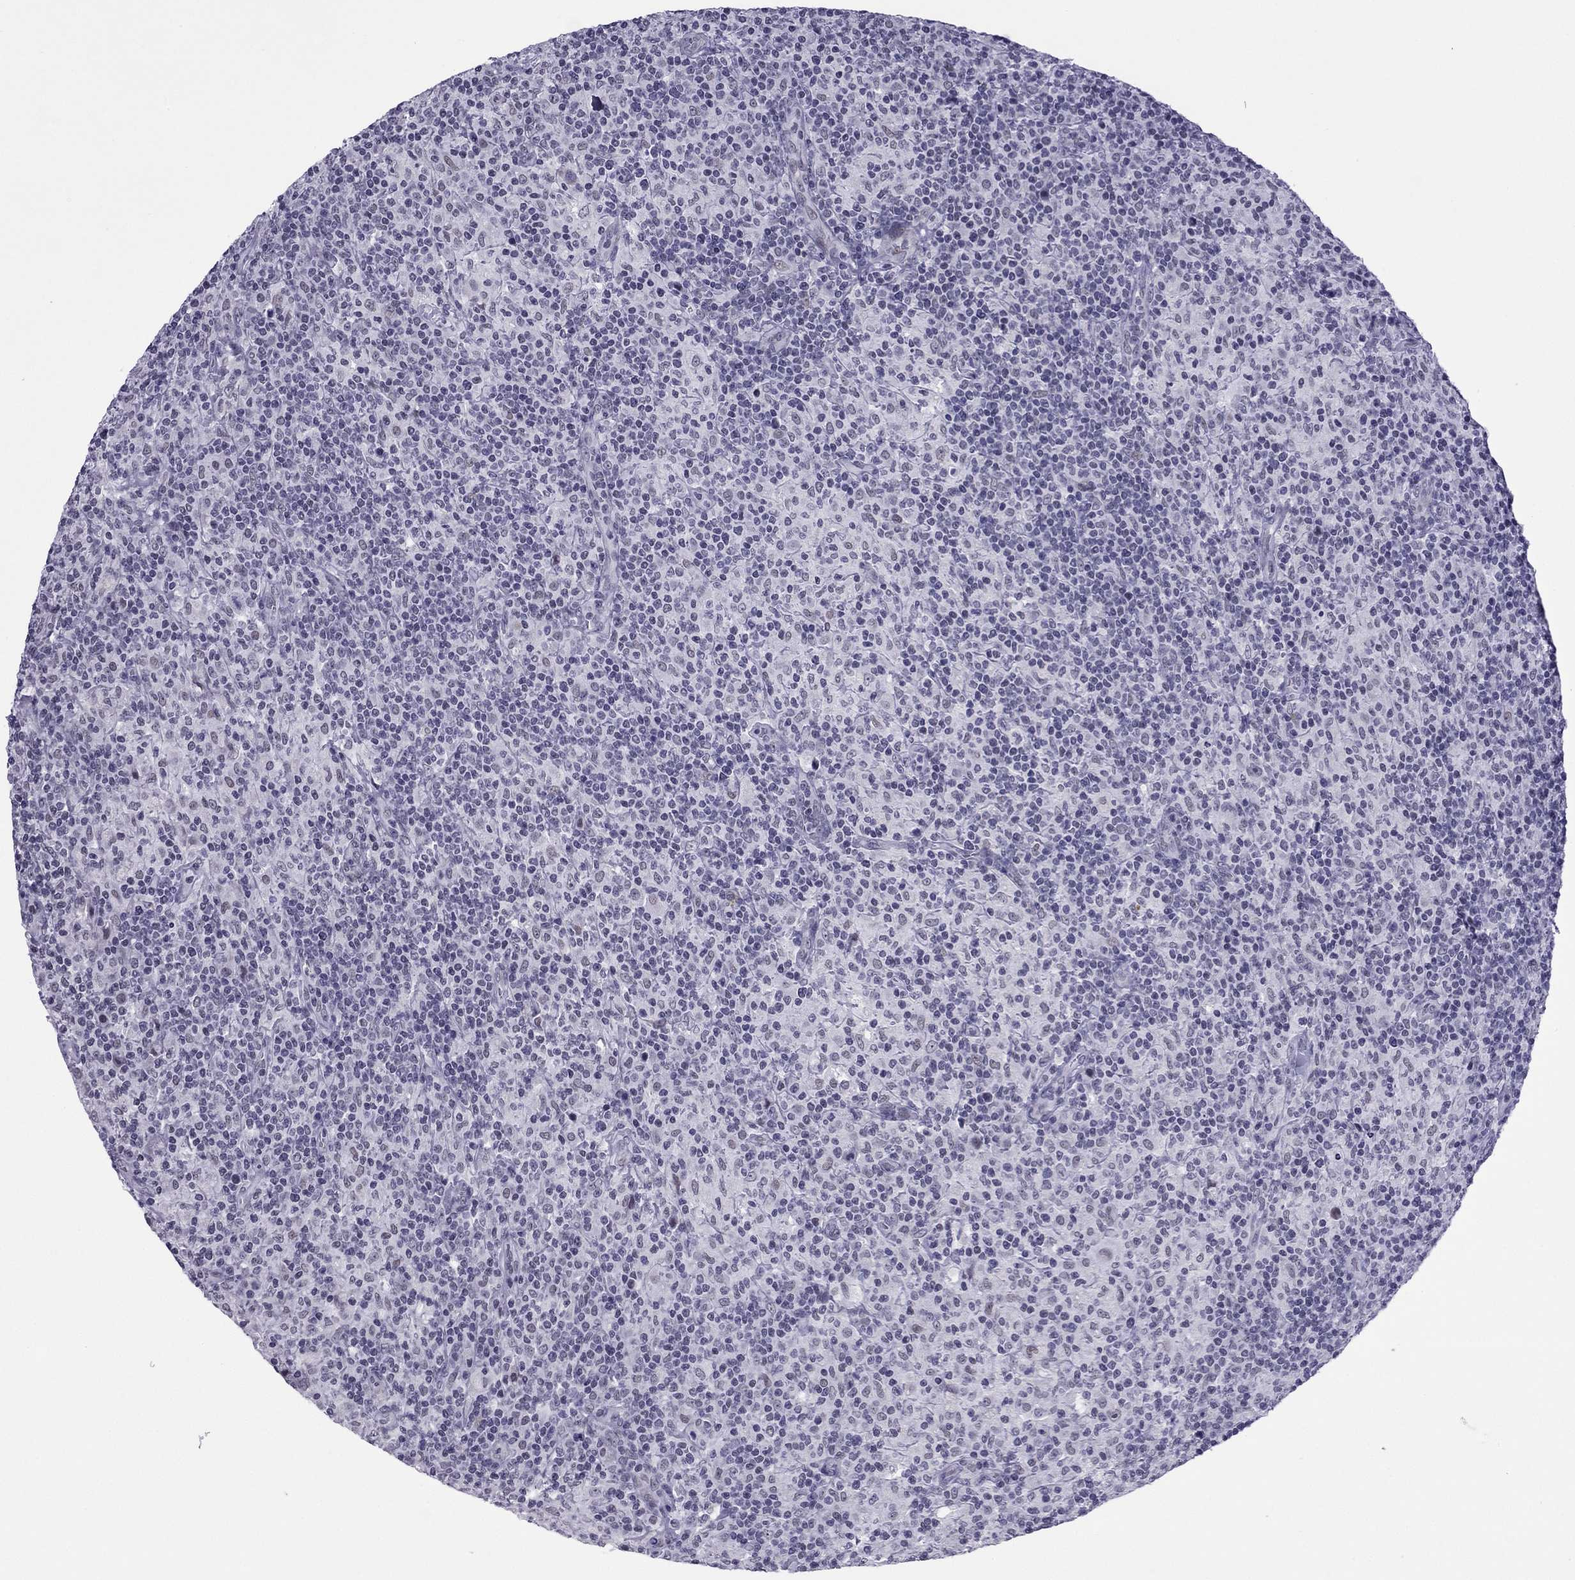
{"staining": {"intensity": "negative", "quantity": "none", "location": "none"}, "tissue": "lymphoma", "cell_type": "Tumor cells", "image_type": "cancer", "snomed": [{"axis": "morphology", "description": "Hodgkin's disease, NOS"}, {"axis": "topography", "description": "Lymph node"}], "caption": "Tumor cells show no significant positivity in lymphoma.", "gene": "ZNF646", "patient": {"sex": "male", "age": 70}}